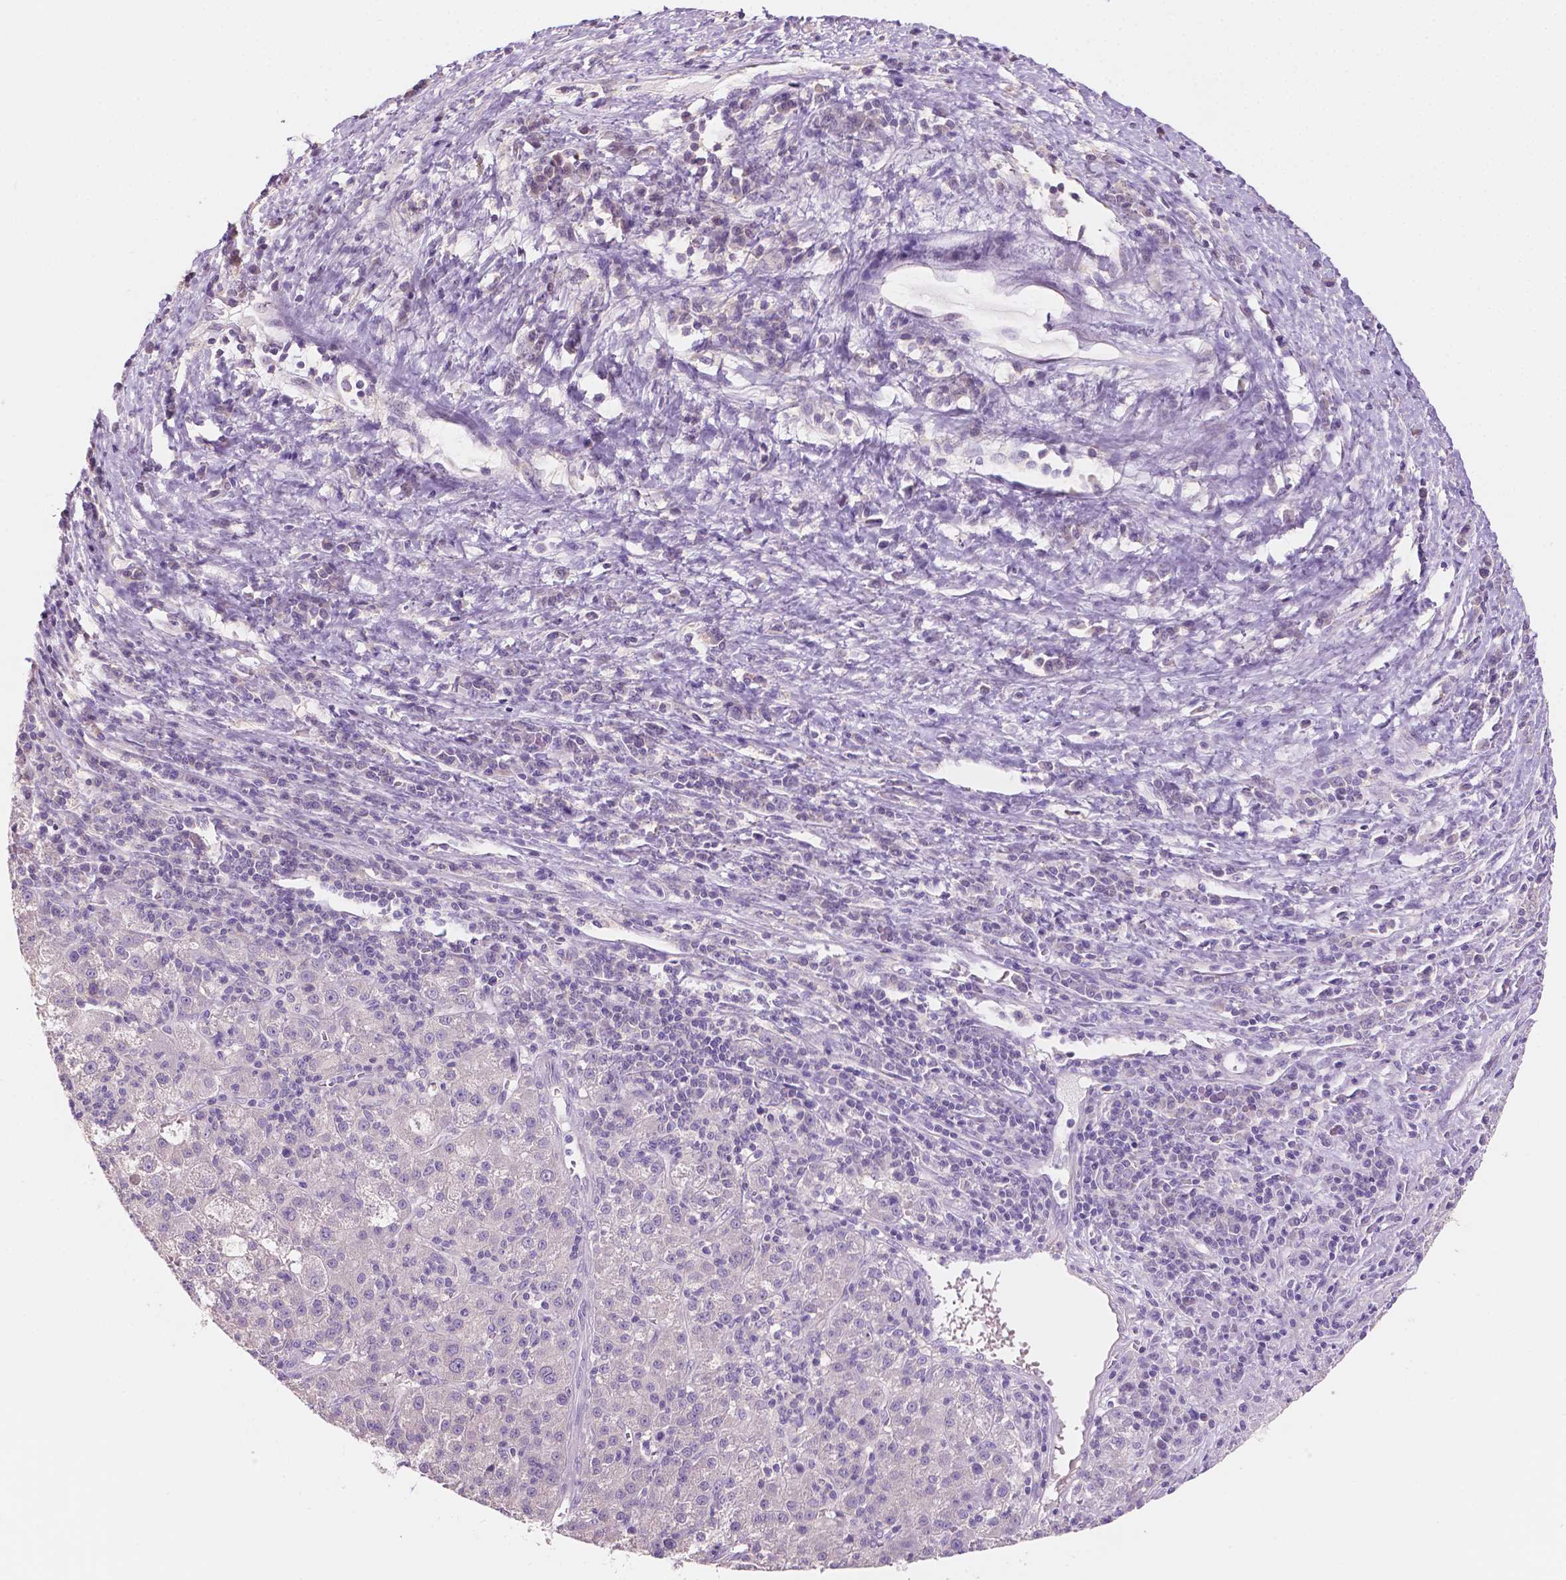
{"staining": {"intensity": "negative", "quantity": "none", "location": "none"}, "tissue": "liver cancer", "cell_type": "Tumor cells", "image_type": "cancer", "snomed": [{"axis": "morphology", "description": "Carcinoma, Hepatocellular, NOS"}, {"axis": "topography", "description": "Liver"}], "caption": "IHC of human liver cancer (hepatocellular carcinoma) shows no expression in tumor cells. The staining is performed using DAB brown chromogen with nuclei counter-stained in using hematoxylin.", "gene": "SBSN", "patient": {"sex": "female", "age": 60}}